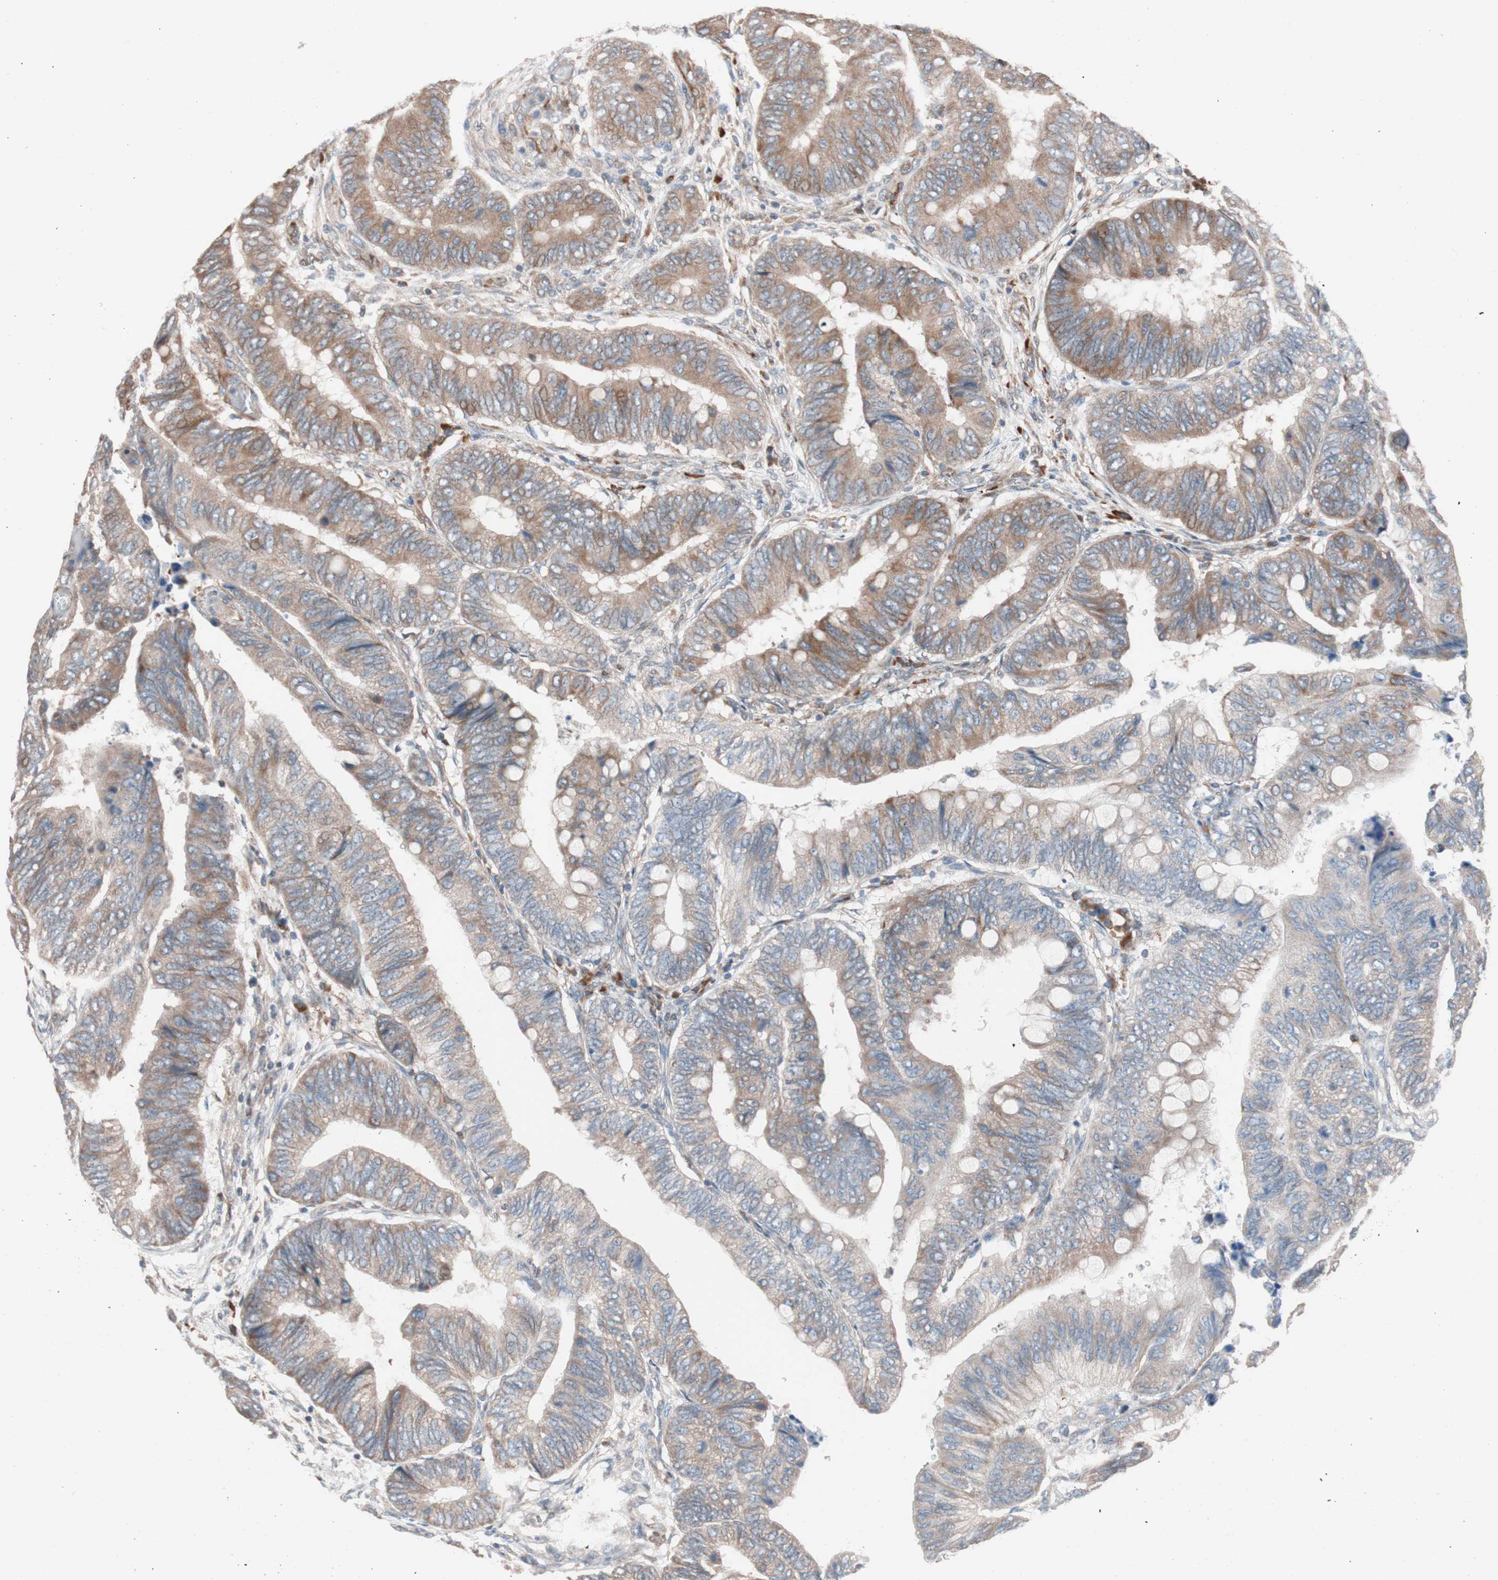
{"staining": {"intensity": "moderate", "quantity": ">75%", "location": "cytoplasmic/membranous"}, "tissue": "colorectal cancer", "cell_type": "Tumor cells", "image_type": "cancer", "snomed": [{"axis": "morphology", "description": "Normal tissue, NOS"}, {"axis": "morphology", "description": "Adenocarcinoma, NOS"}, {"axis": "topography", "description": "Rectum"}, {"axis": "topography", "description": "Peripheral nerve tissue"}], "caption": "The photomicrograph displays immunohistochemical staining of adenocarcinoma (colorectal). There is moderate cytoplasmic/membranous positivity is appreciated in approximately >75% of tumor cells.", "gene": "FAAH", "patient": {"sex": "male", "age": 92}}